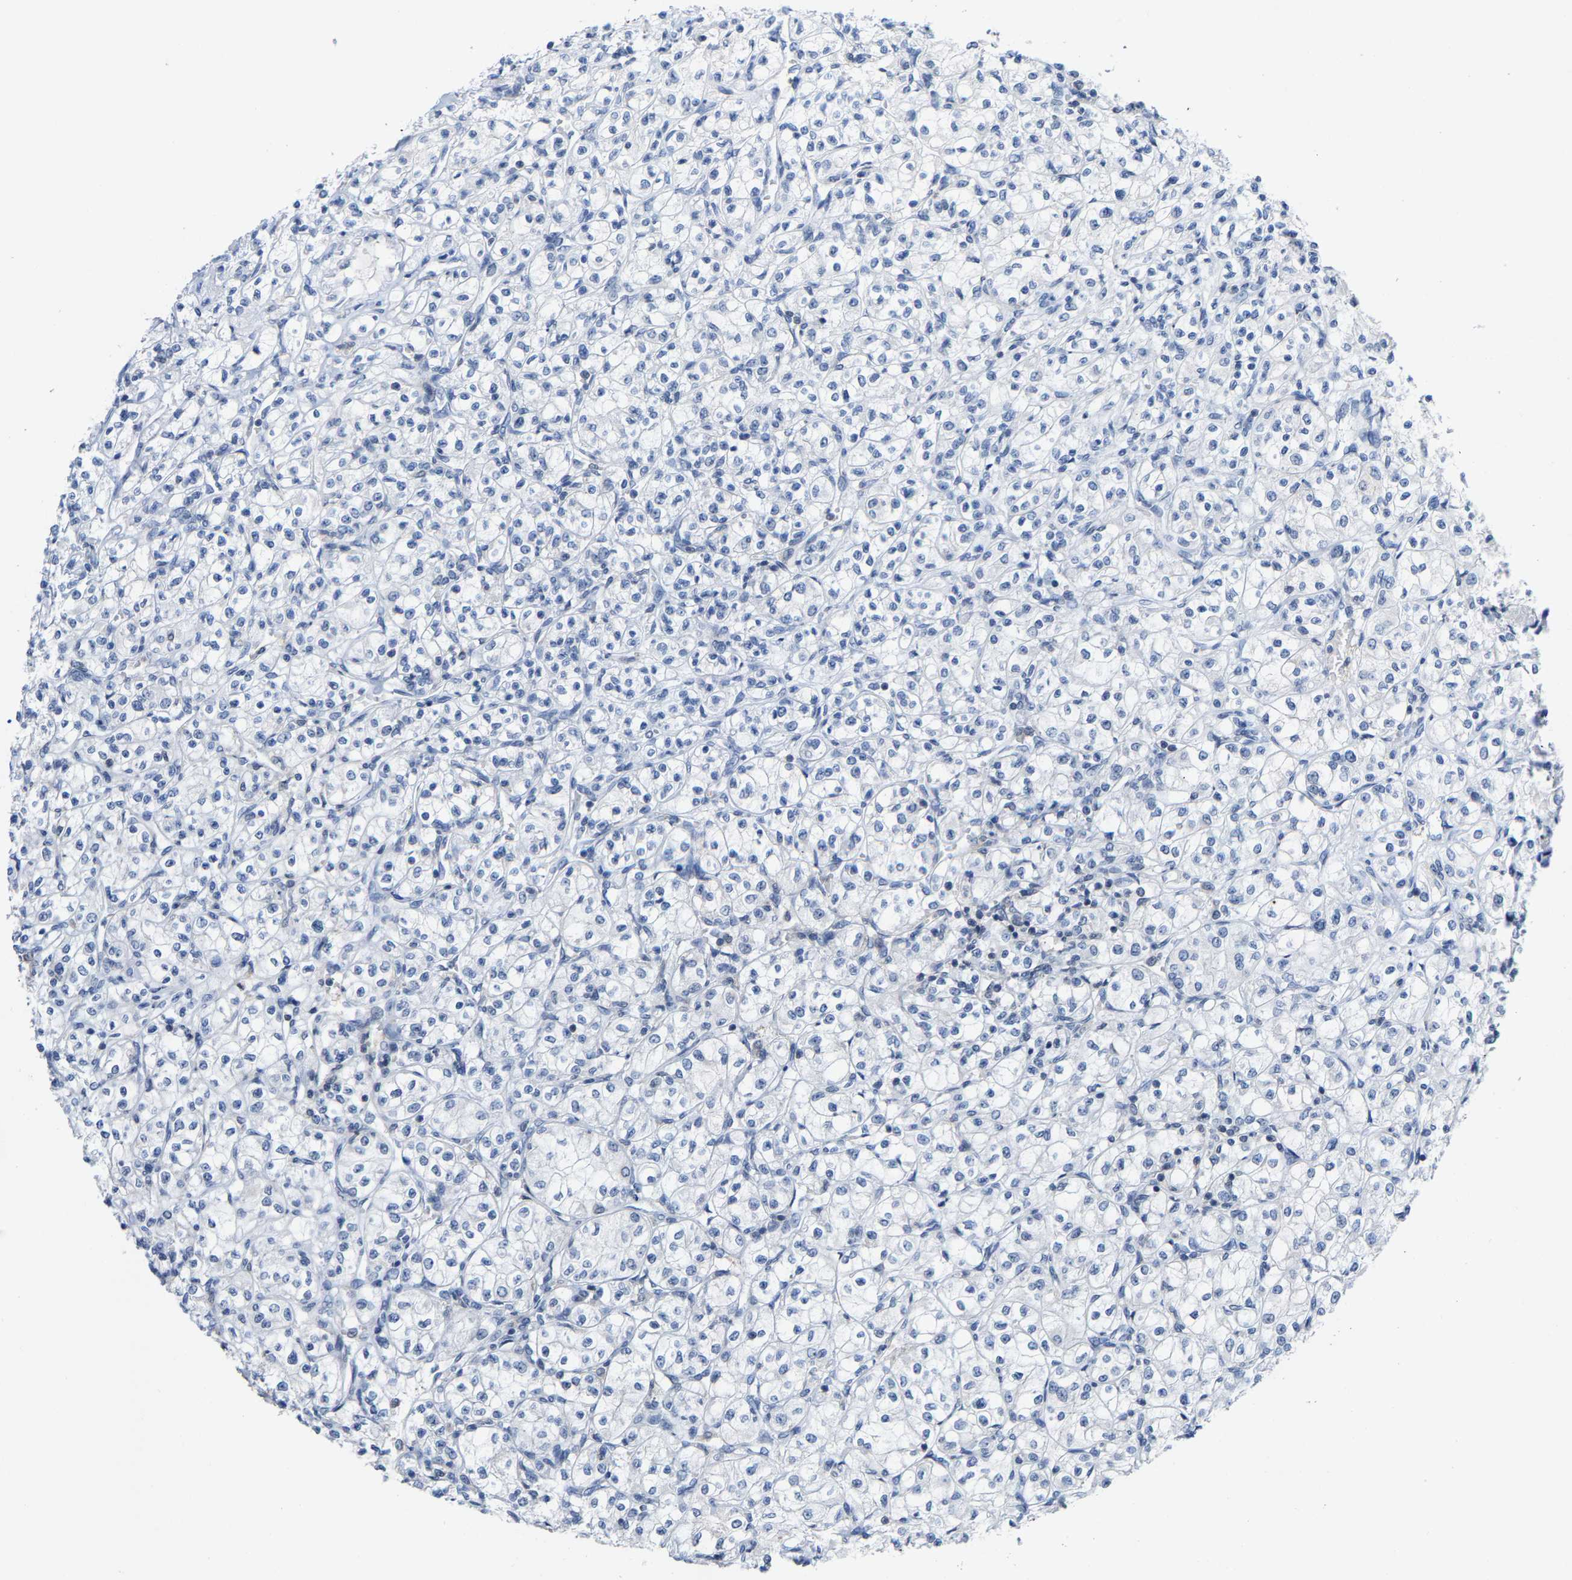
{"staining": {"intensity": "negative", "quantity": "none", "location": "none"}, "tissue": "renal cancer", "cell_type": "Tumor cells", "image_type": "cancer", "snomed": [{"axis": "morphology", "description": "Adenocarcinoma, NOS"}, {"axis": "topography", "description": "Kidney"}], "caption": "IHC histopathology image of renal cancer stained for a protein (brown), which demonstrates no staining in tumor cells. (DAB (3,3'-diaminobenzidine) IHC visualized using brightfield microscopy, high magnification).", "gene": "FGD3", "patient": {"sex": "male", "age": 77}}